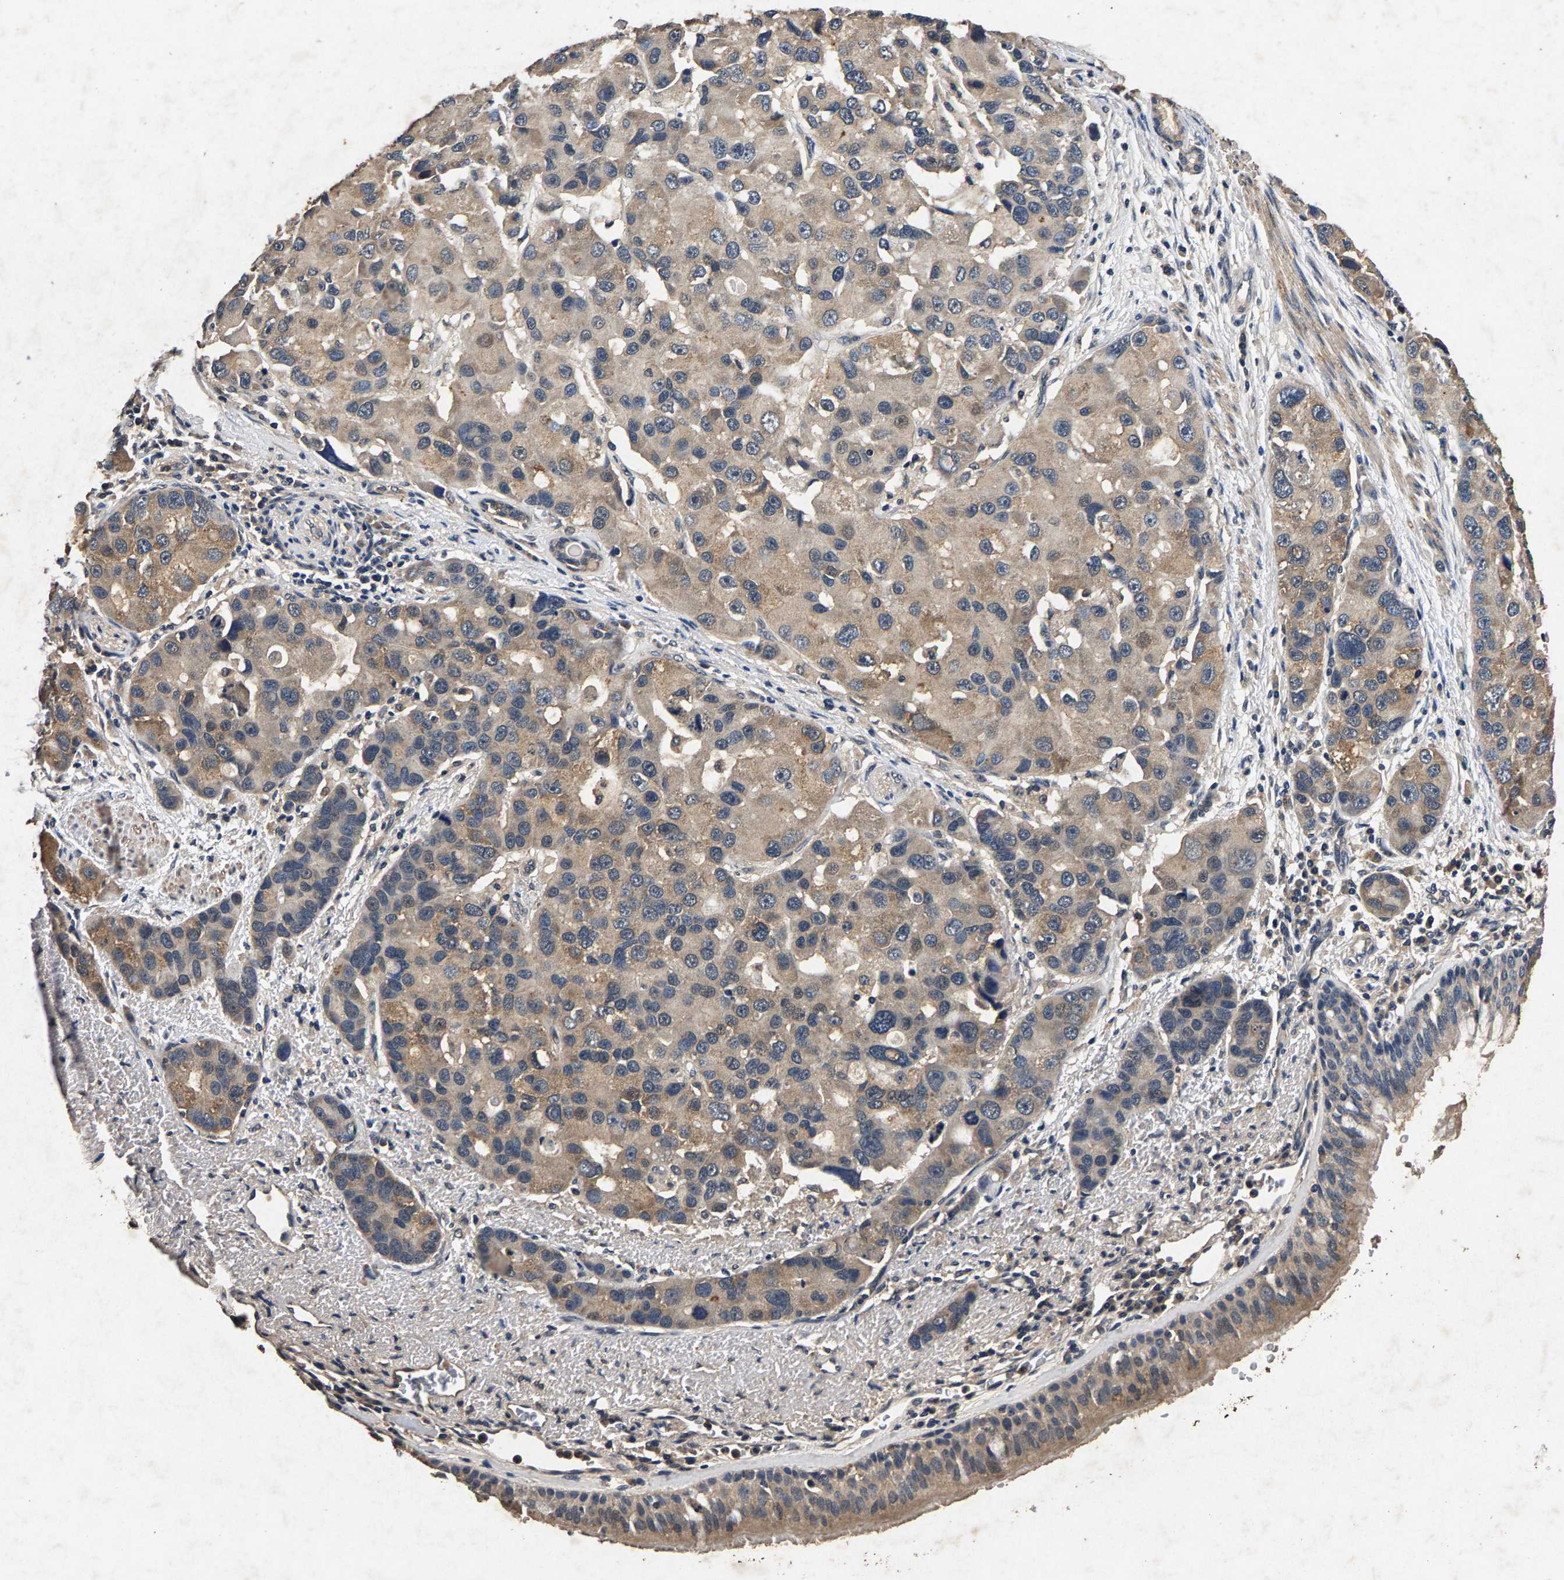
{"staining": {"intensity": "moderate", "quantity": ">75%", "location": "cytoplasmic/membranous"}, "tissue": "bronchus", "cell_type": "Respiratory epithelial cells", "image_type": "normal", "snomed": [{"axis": "morphology", "description": "Normal tissue, NOS"}, {"axis": "morphology", "description": "Adenocarcinoma, NOS"}, {"axis": "morphology", "description": "Adenocarcinoma, metastatic, NOS"}, {"axis": "topography", "description": "Lymph node"}, {"axis": "topography", "description": "Bronchus"}, {"axis": "topography", "description": "Lung"}], "caption": "This is a micrograph of immunohistochemistry (IHC) staining of normal bronchus, which shows moderate positivity in the cytoplasmic/membranous of respiratory epithelial cells.", "gene": "PPP1CC", "patient": {"sex": "female", "age": 54}}